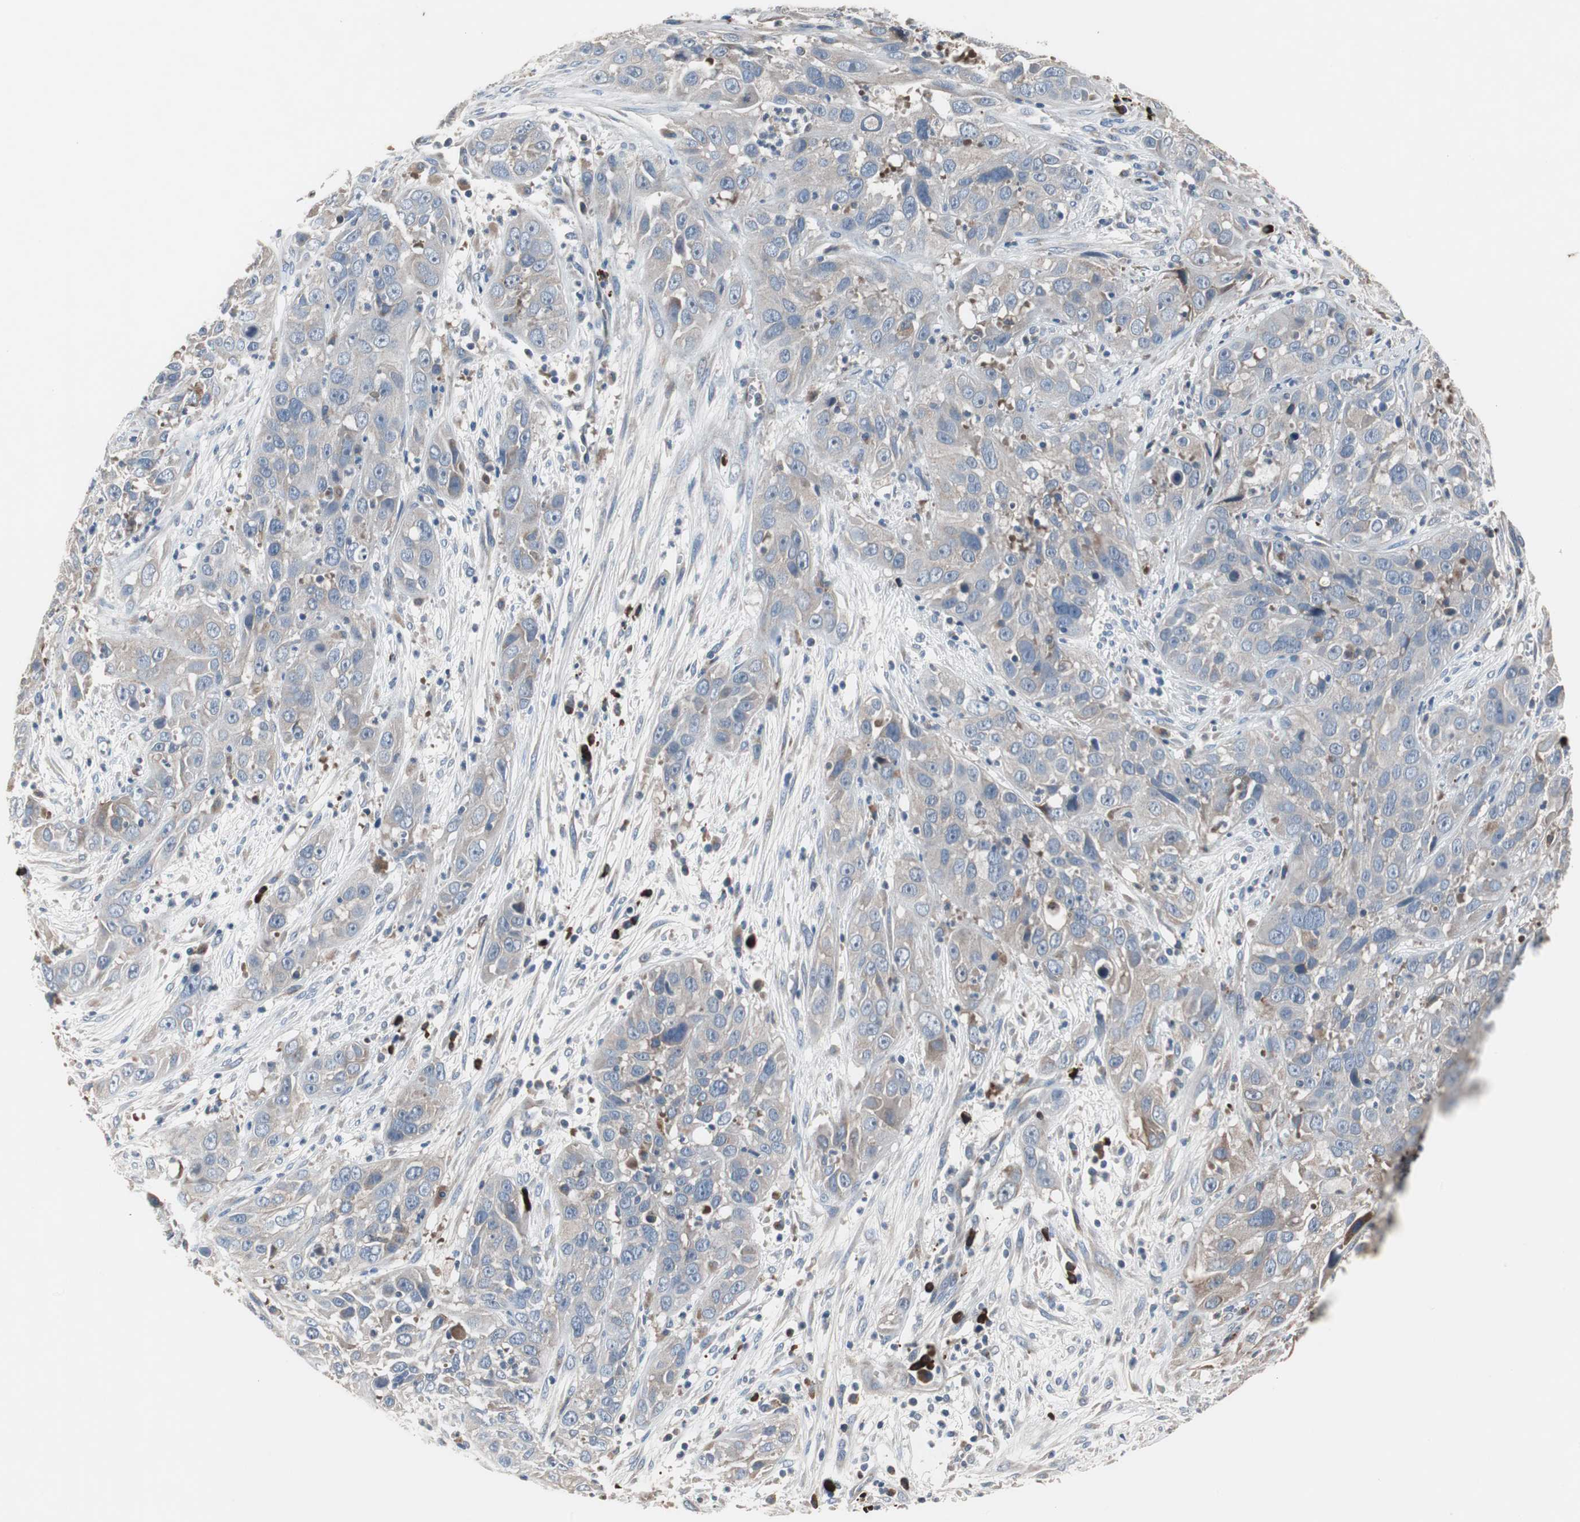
{"staining": {"intensity": "weak", "quantity": "<25%", "location": "cytoplasmic/membranous"}, "tissue": "cervical cancer", "cell_type": "Tumor cells", "image_type": "cancer", "snomed": [{"axis": "morphology", "description": "Squamous cell carcinoma, NOS"}, {"axis": "topography", "description": "Cervix"}], "caption": "Immunohistochemical staining of human cervical cancer (squamous cell carcinoma) exhibits no significant positivity in tumor cells.", "gene": "SORT1", "patient": {"sex": "female", "age": 32}}